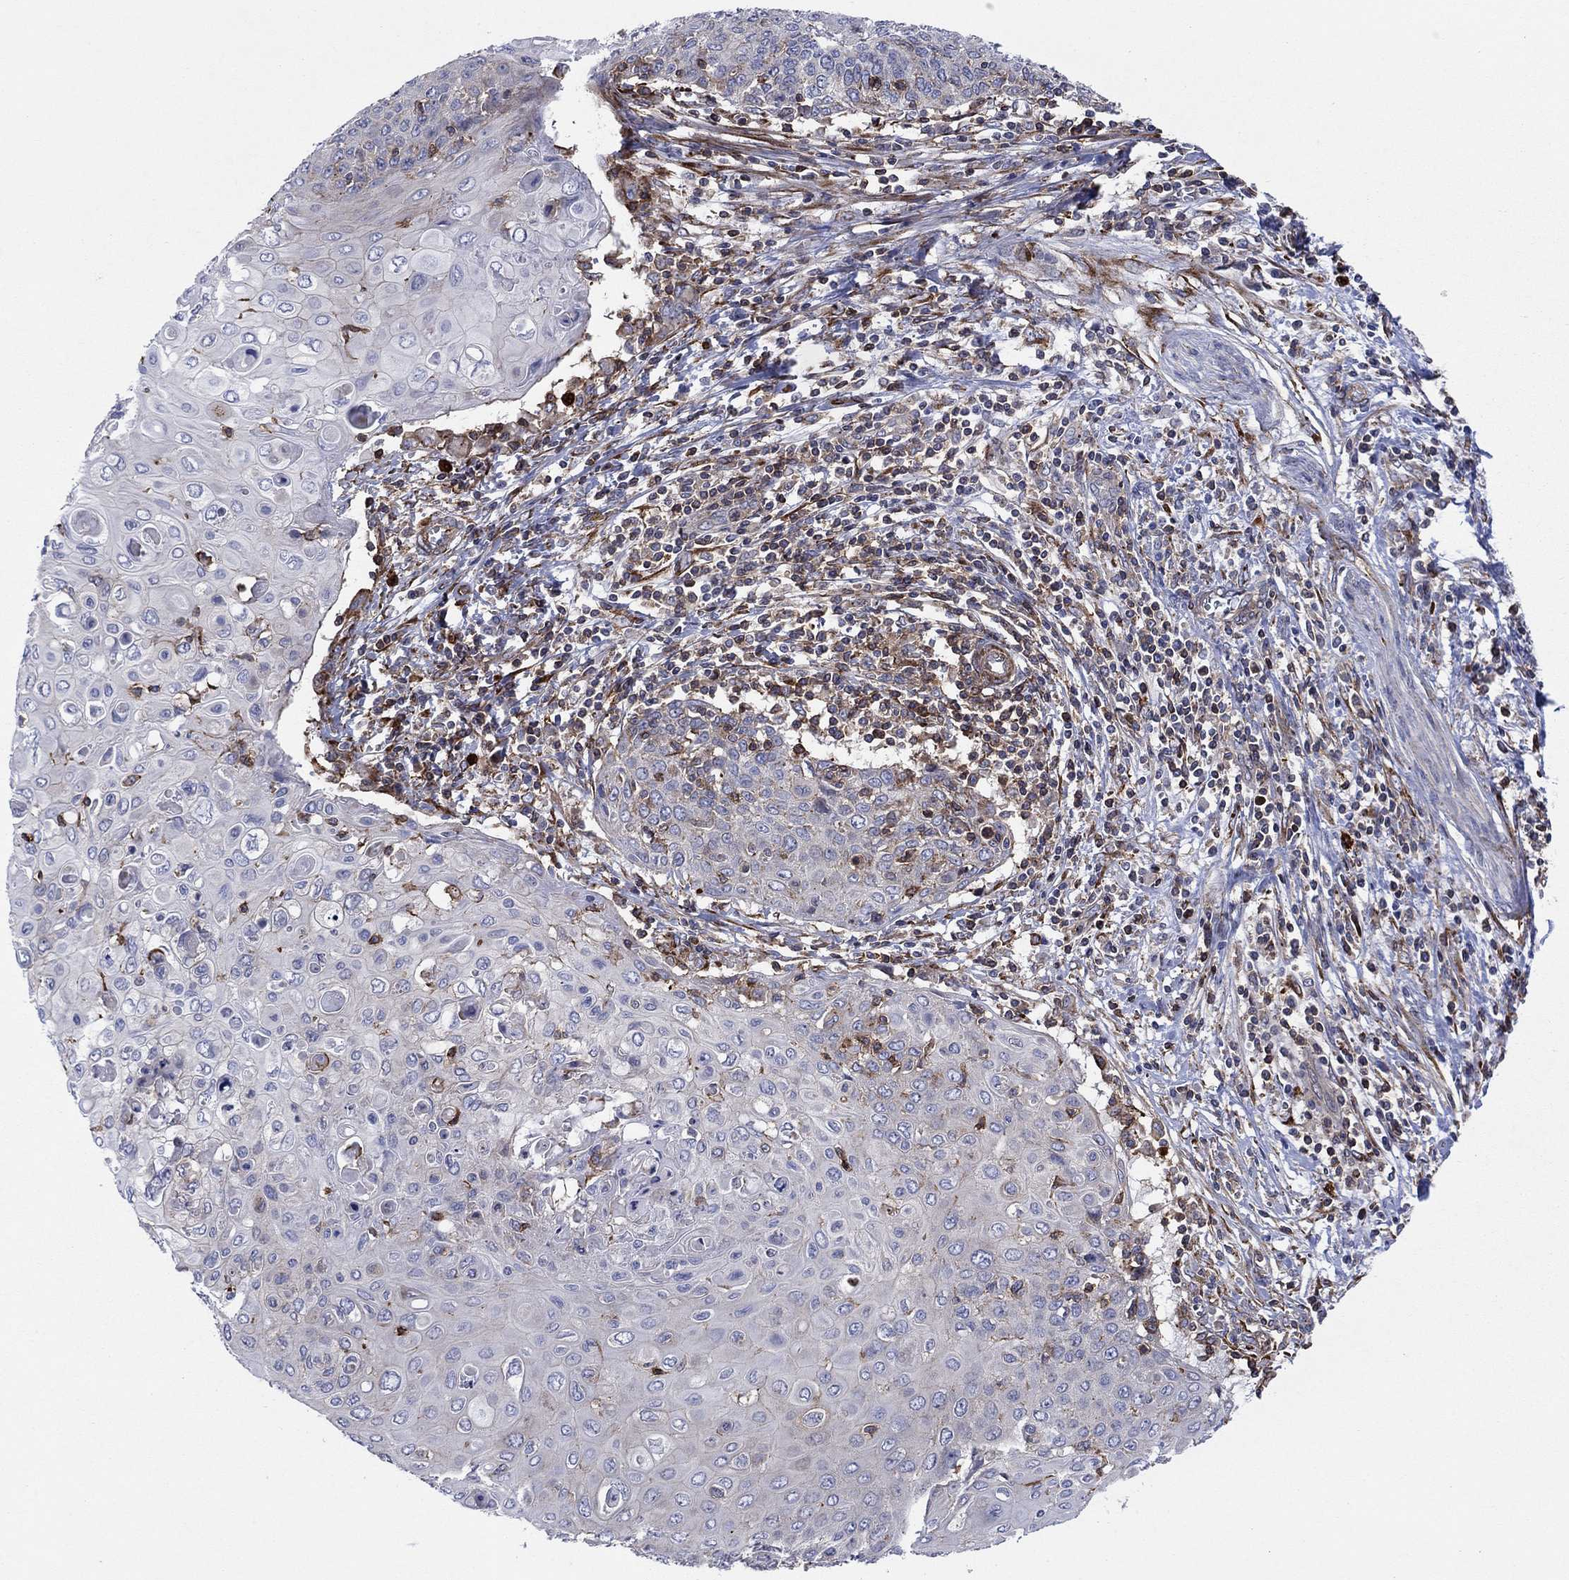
{"staining": {"intensity": "strong", "quantity": "<25%", "location": "cytoplasmic/membranous"}, "tissue": "cervical cancer", "cell_type": "Tumor cells", "image_type": "cancer", "snomed": [{"axis": "morphology", "description": "Squamous cell carcinoma, NOS"}, {"axis": "topography", "description": "Cervix"}], "caption": "Human cervical cancer (squamous cell carcinoma) stained for a protein (brown) displays strong cytoplasmic/membranous positive expression in about <25% of tumor cells.", "gene": "PAG1", "patient": {"sex": "female", "age": 39}}